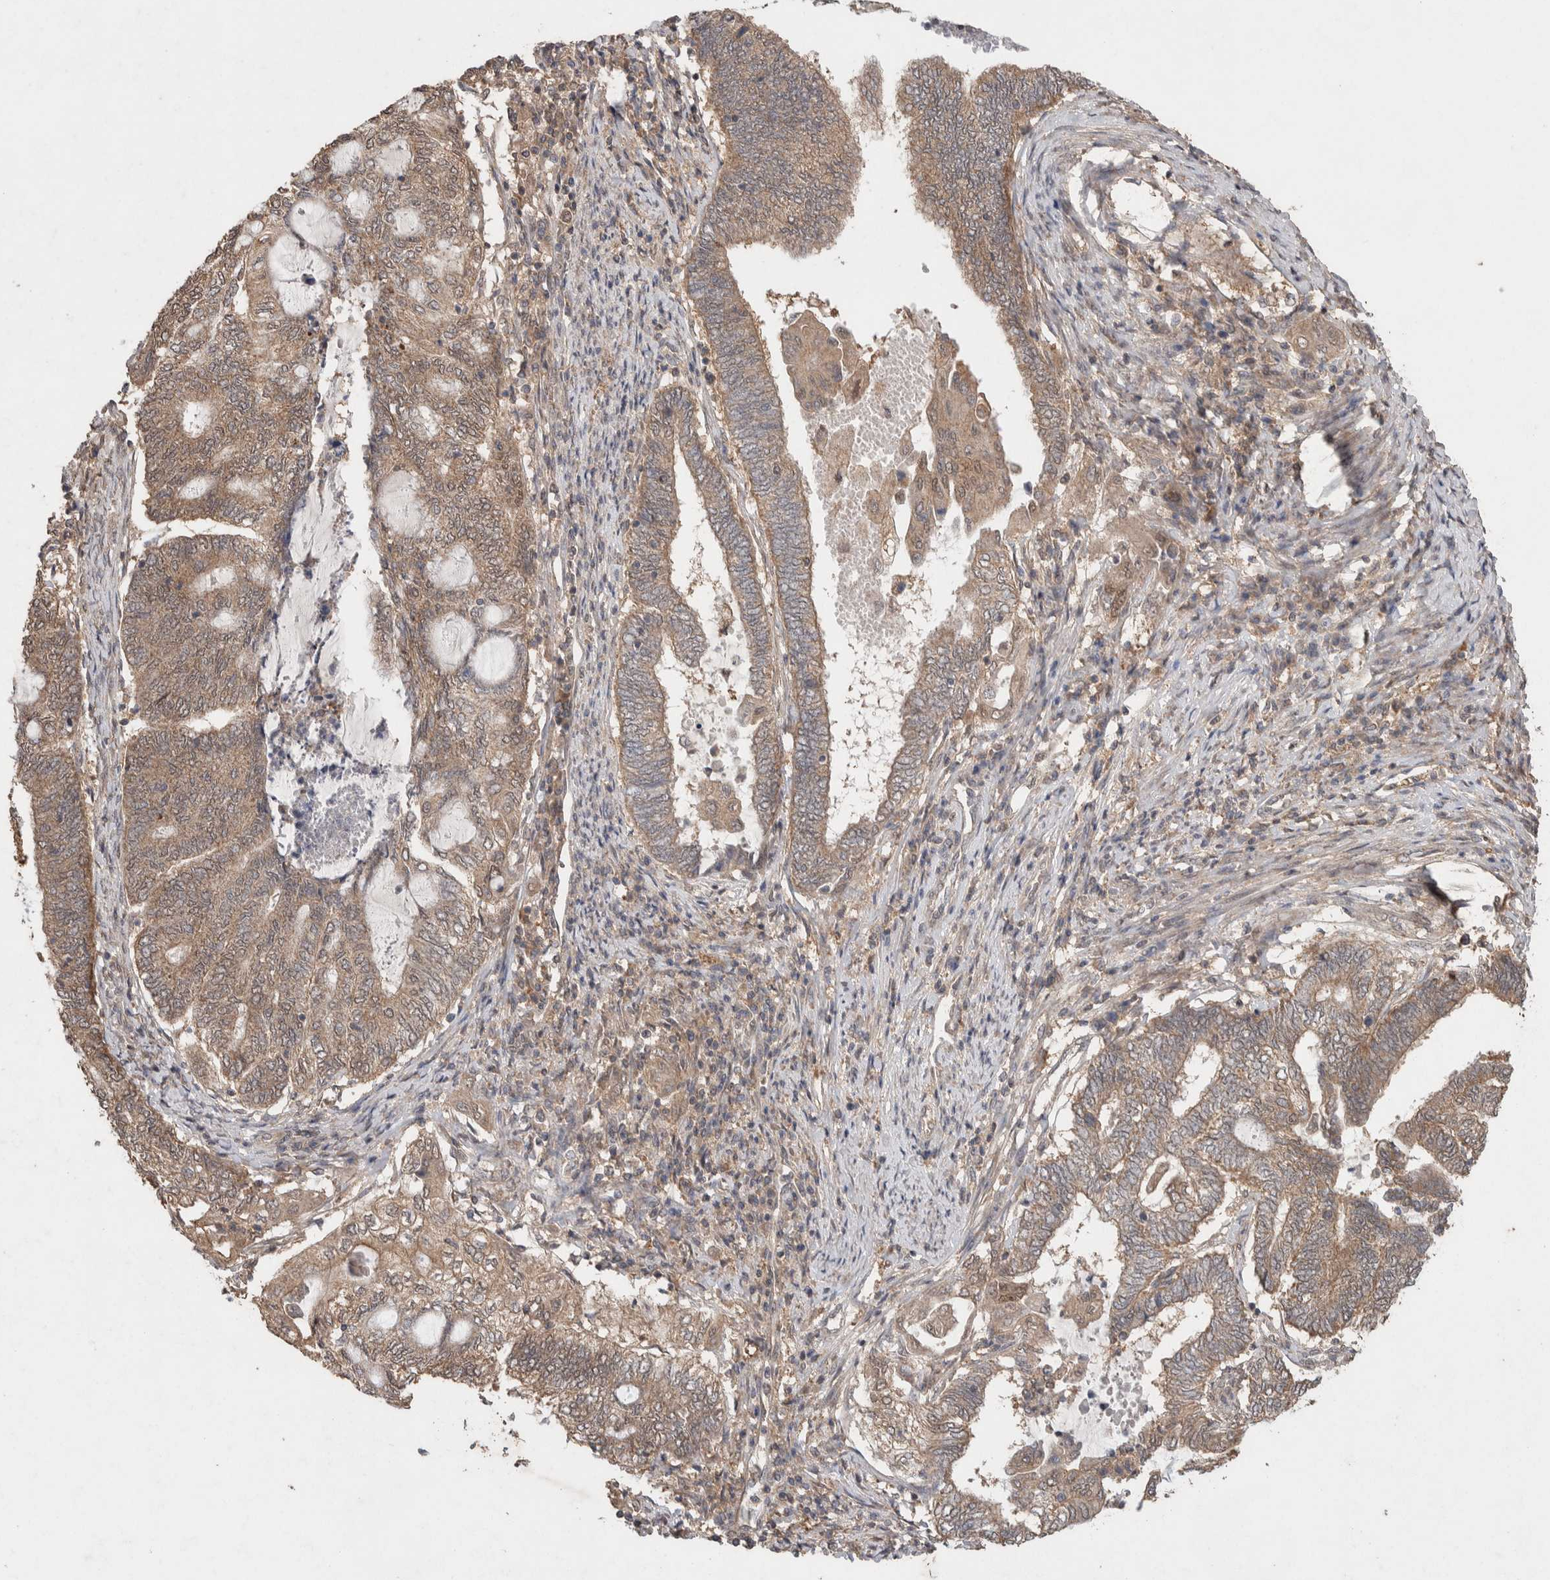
{"staining": {"intensity": "weak", "quantity": ">75%", "location": "cytoplasmic/membranous"}, "tissue": "endometrial cancer", "cell_type": "Tumor cells", "image_type": "cancer", "snomed": [{"axis": "morphology", "description": "Adenocarcinoma, NOS"}, {"axis": "topography", "description": "Uterus"}, {"axis": "topography", "description": "Endometrium"}], "caption": "The micrograph shows staining of adenocarcinoma (endometrial), revealing weak cytoplasmic/membranous protein positivity (brown color) within tumor cells. The protein of interest is shown in brown color, while the nuclei are stained blue.", "gene": "KCNJ5", "patient": {"sex": "female", "age": 70}}